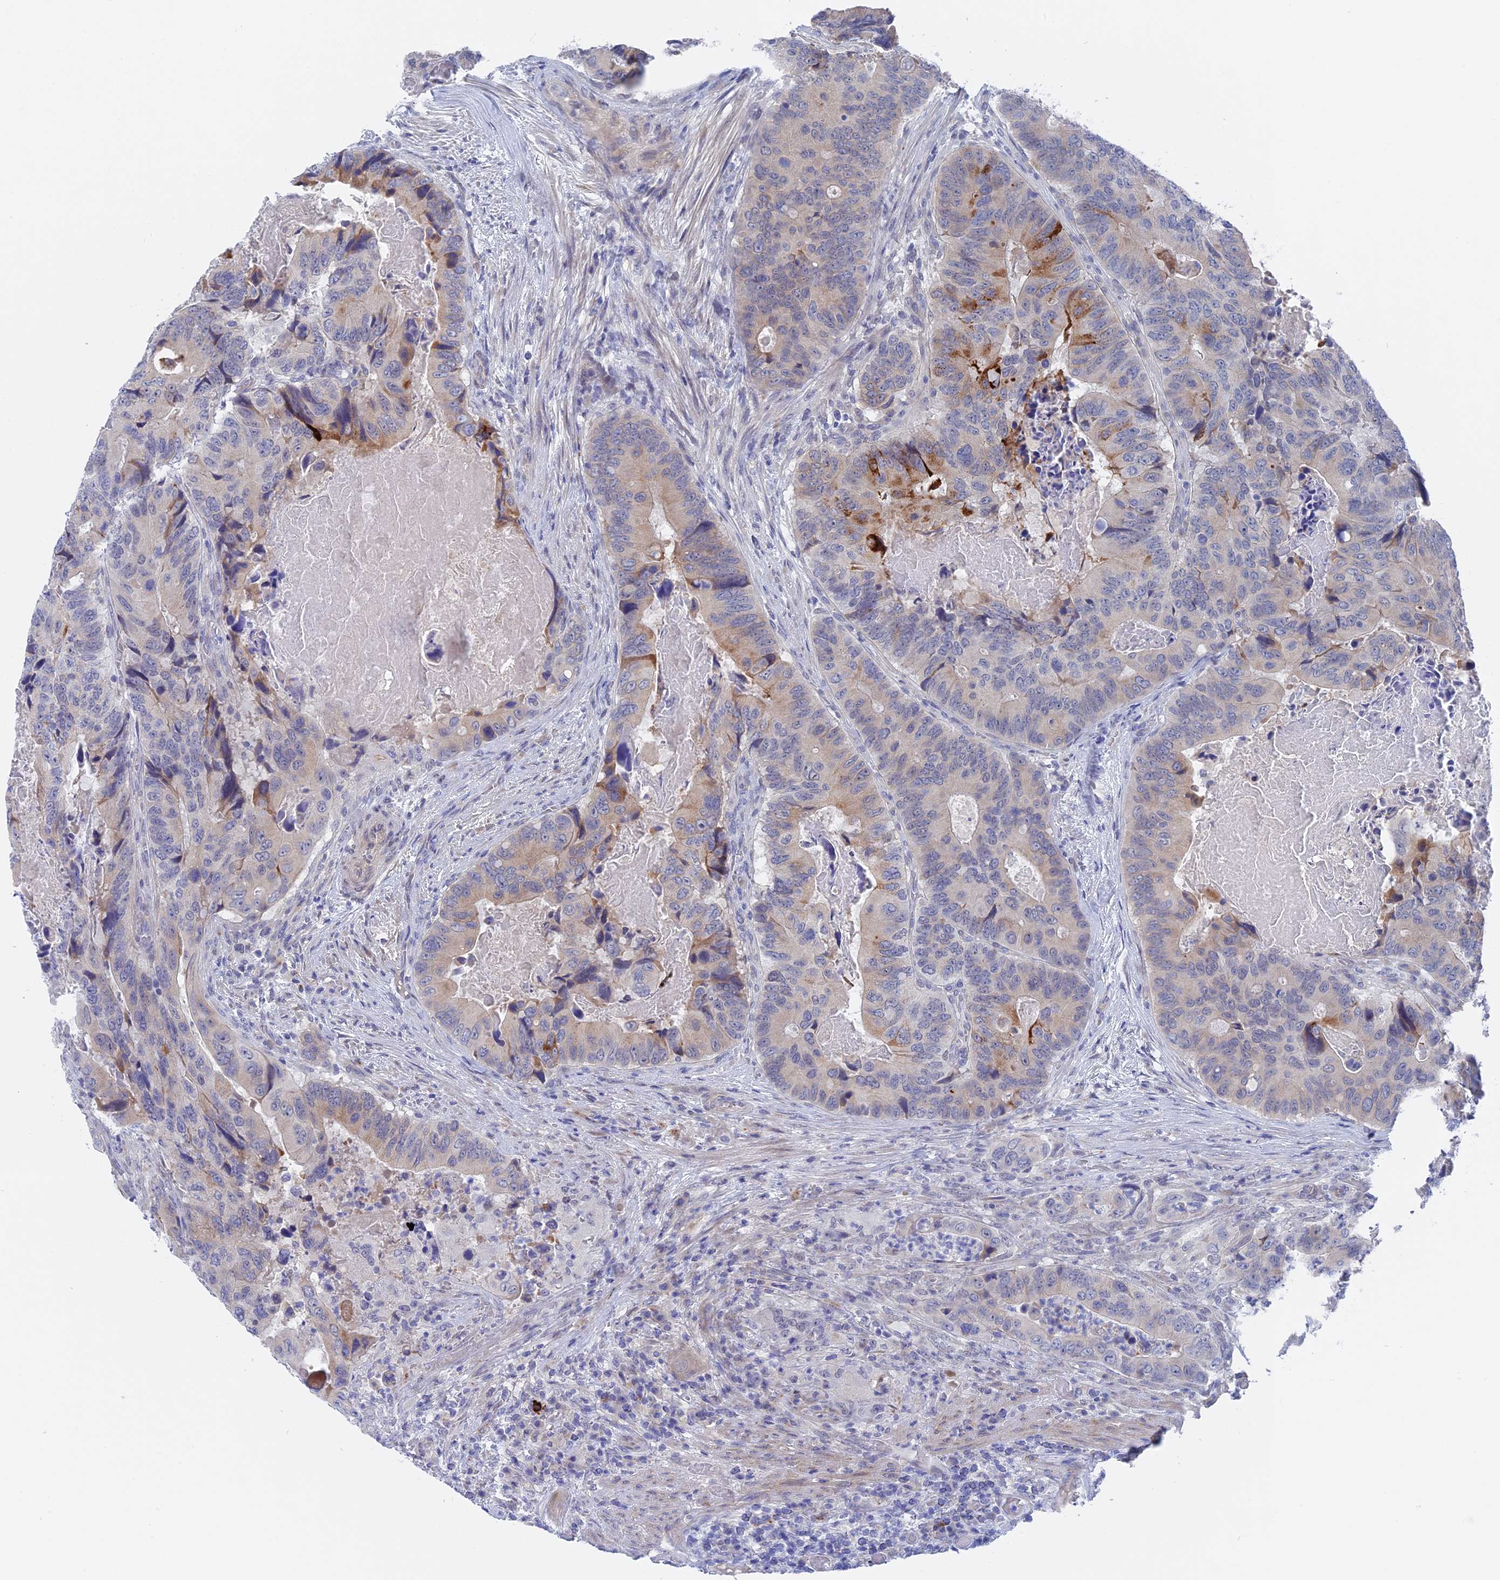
{"staining": {"intensity": "negative", "quantity": "none", "location": "none"}, "tissue": "colorectal cancer", "cell_type": "Tumor cells", "image_type": "cancer", "snomed": [{"axis": "morphology", "description": "Adenocarcinoma, NOS"}, {"axis": "topography", "description": "Colon"}], "caption": "DAB (3,3'-diaminobenzidine) immunohistochemical staining of human adenocarcinoma (colorectal) shows no significant expression in tumor cells.", "gene": "DACT3", "patient": {"sex": "male", "age": 84}}